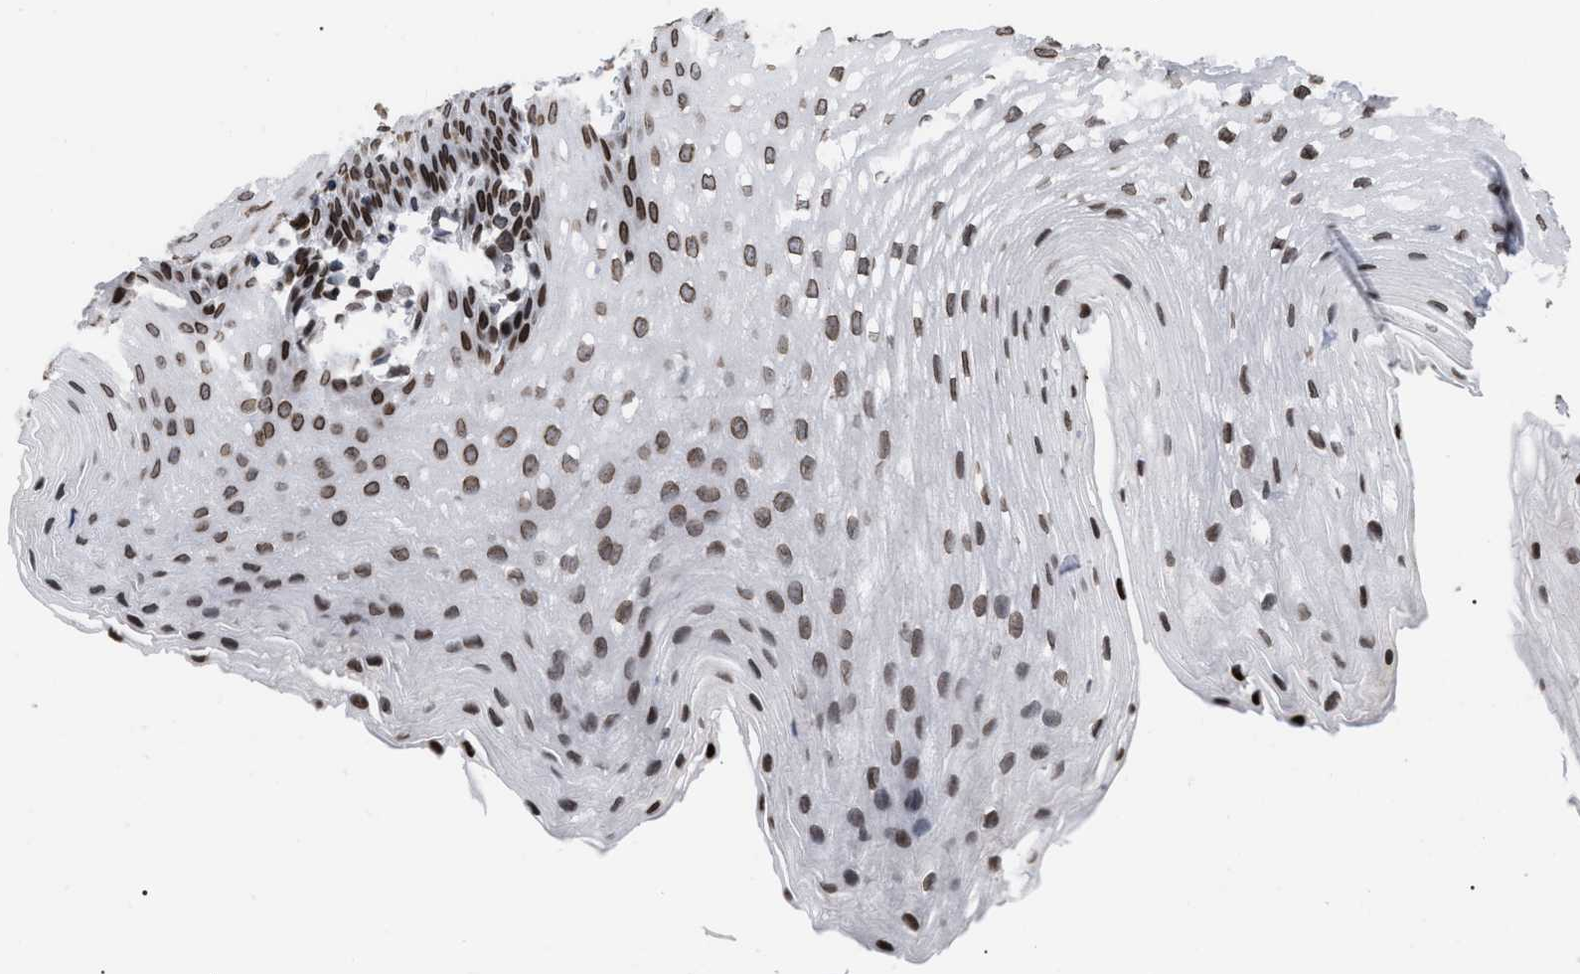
{"staining": {"intensity": "strong", "quantity": ">75%", "location": "cytoplasmic/membranous,nuclear"}, "tissue": "esophagus", "cell_type": "Squamous epithelial cells", "image_type": "normal", "snomed": [{"axis": "morphology", "description": "Normal tissue, NOS"}, {"axis": "topography", "description": "Esophagus"}], "caption": "IHC photomicrograph of benign human esophagus stained for a protein (brown), which exhibits high levels of strong cytoplasmic/membranous,nuclear positivity in about >75% of squamous epithelial cells.", "gene": "TPR", "patient": {"sex": "male", "age": 48}}